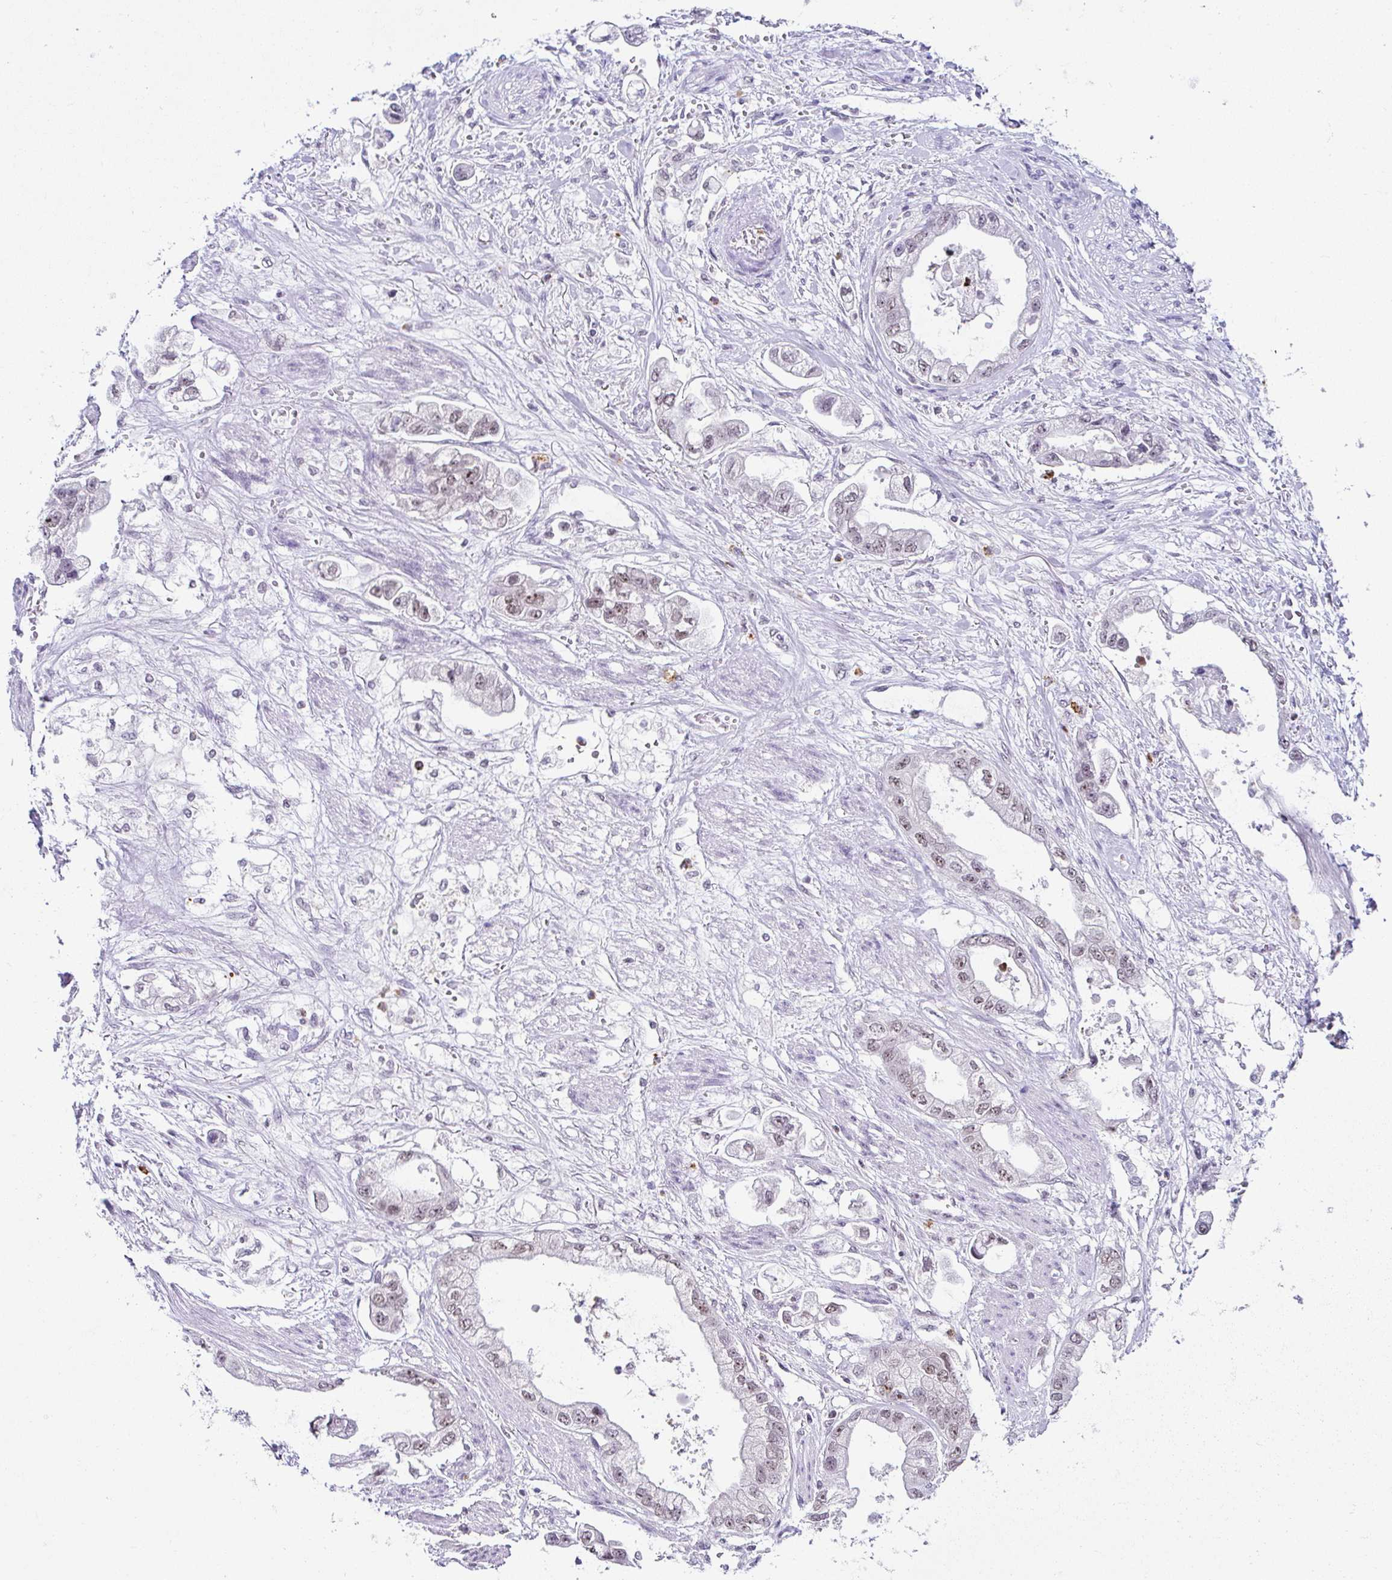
{"staining": {"intensity": "weak", "quantity": ">75%", "location": "nuclear"}, "tissue": "stomach cancer", "cell_type": "Tumor cells", "image_type": "cancer", "snomed": [{"axis": "morphology", "description": "Adenocarcinoma, NOS"}, {"axis": "topography", "description": "Stomach"}], "caption": "Protein expression analysis of human stomach adenocarcinoma reveals weak nuclear positivity in approximately >75% of tumor cells.", "gene": "PTPN2", "patient": {"sex": "male", "age": 62}}